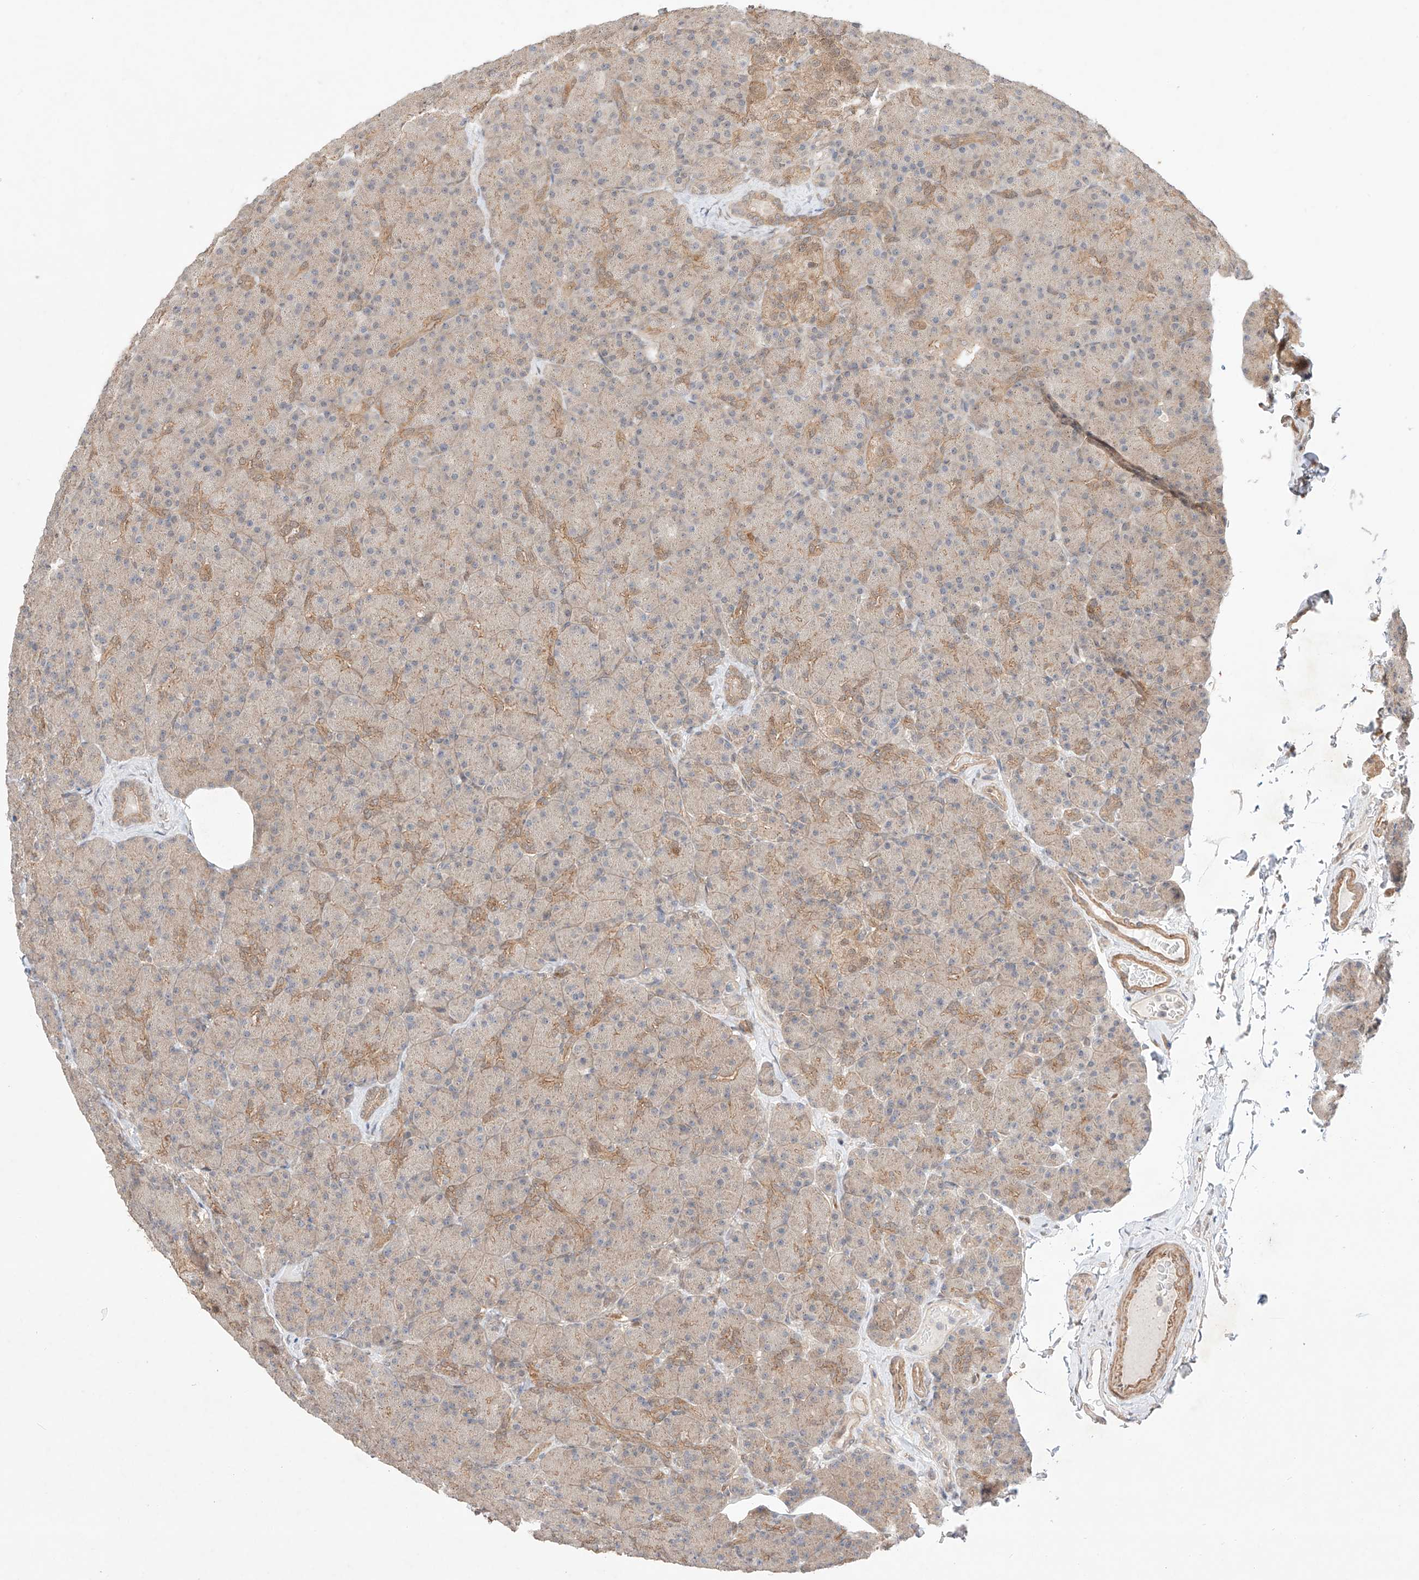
{"staining": {"intensity": "moderate", "quantity": "<25%", "location": "cytoplasmic/membranous"}, "tissue": "pancreas", "cell_type": "Exocrine glandular cells", "image_type": "normal", "snomed": [{"axis": "morphology", "description": "Normal tissue, NOS"}, {"axis": "topography", "description": "Pancreas"}], "caption": "Immunohistochemical staining of unremarkable pancreas displays low levels of moderate cytoplasmic/membranous expression in about <25% of exocrine glandular cells.", "gene": "TSR2", "patient": {"sex": "female", "age": 43}}